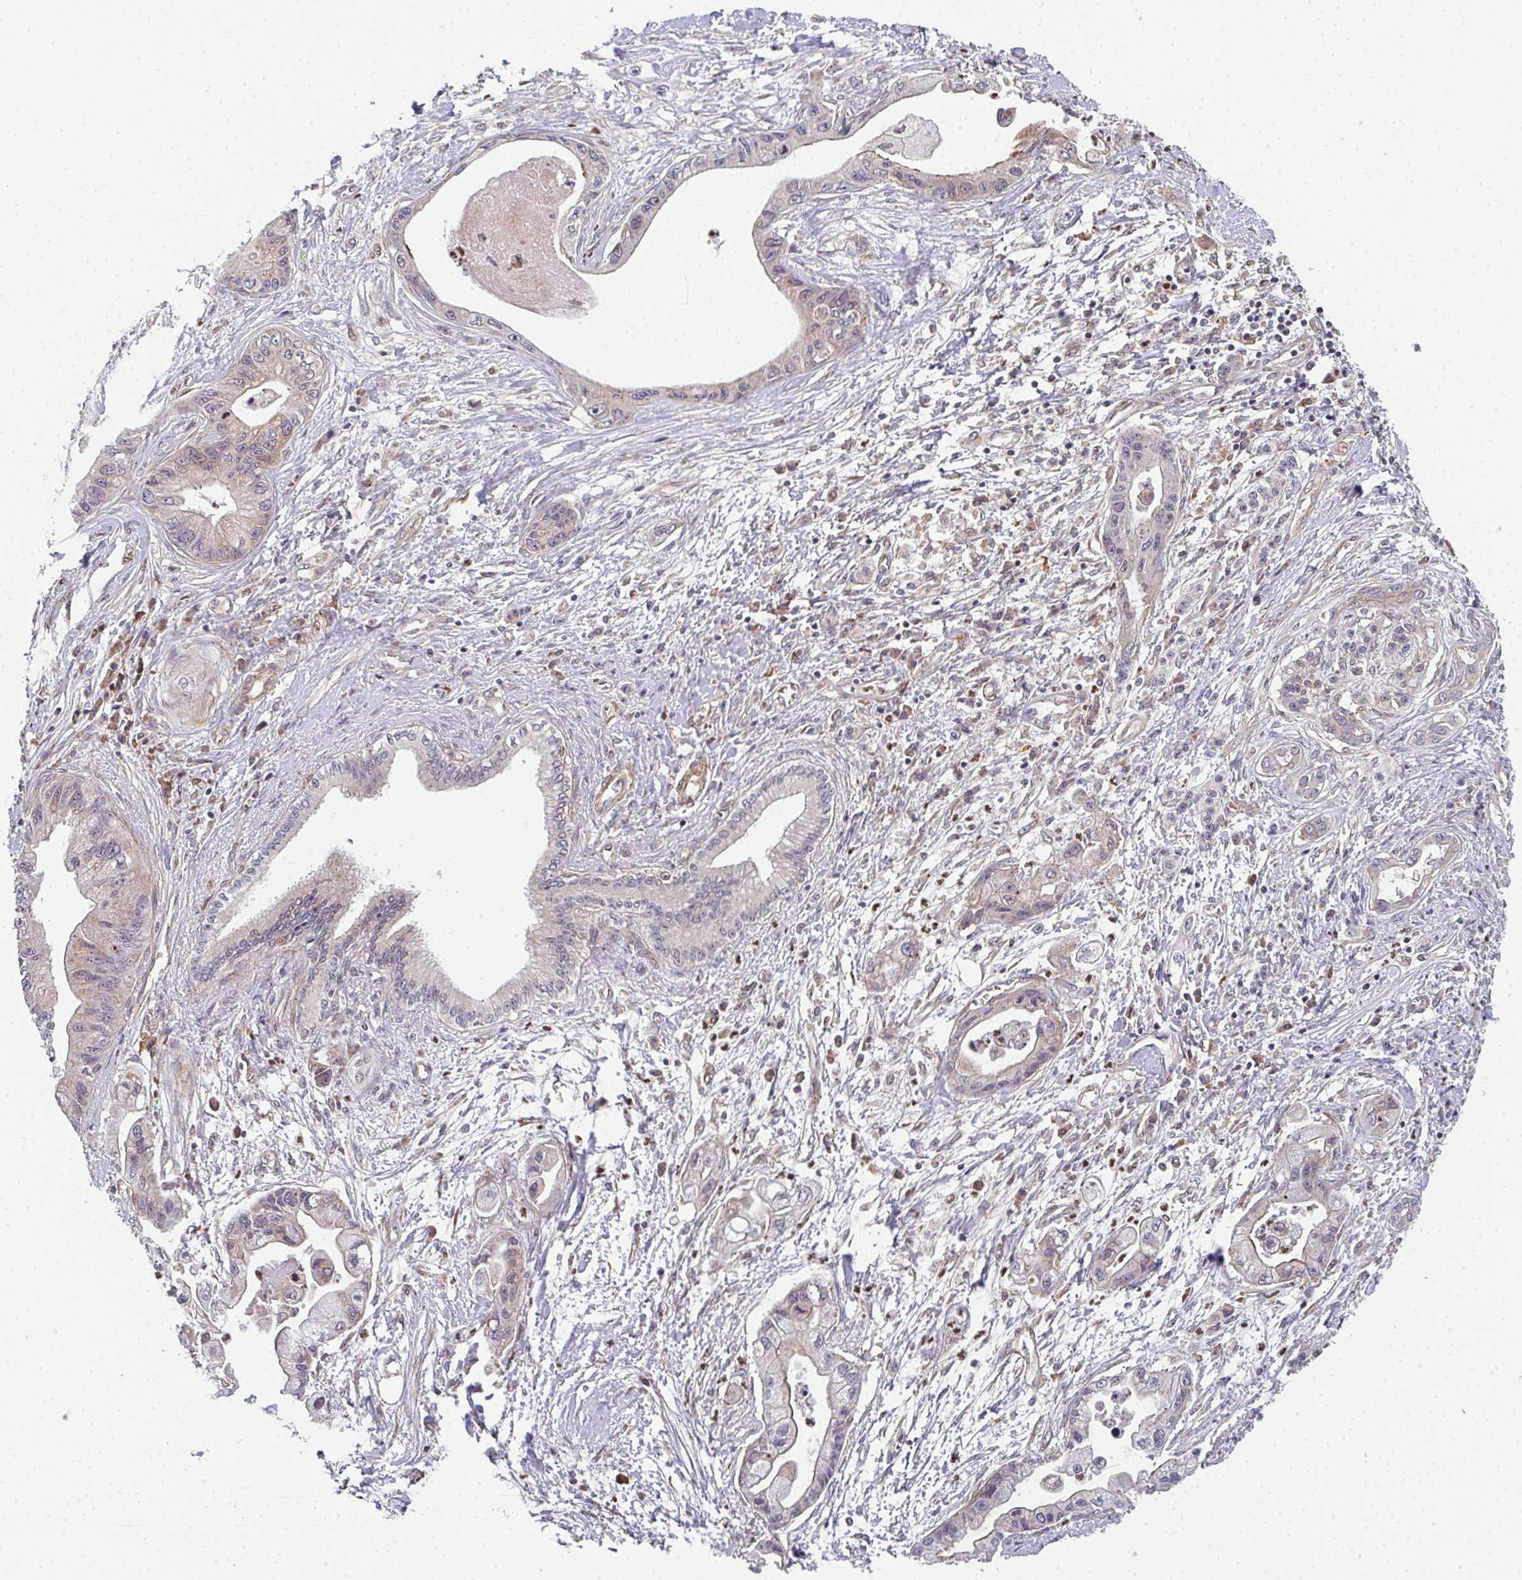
{"staining": {"intensity": "negative", "quantity": "none", "location": "none"}, "tissue": "pancreatic cancer", "cell_type": "Tumor cells", "image_type": "cancer", "snomed": [{"axis": "morphology", "description": "Adenocarcinoma, NOS"}, {"axis": "topography", "description": "Pancreas"}], "caption": "This is an immunohistochemistry (IHC) image of pancreatic cancer. There is no expression in tumor cells.", "gene": "SIMC1", "patient": {"sex": "male", "age": 61}}